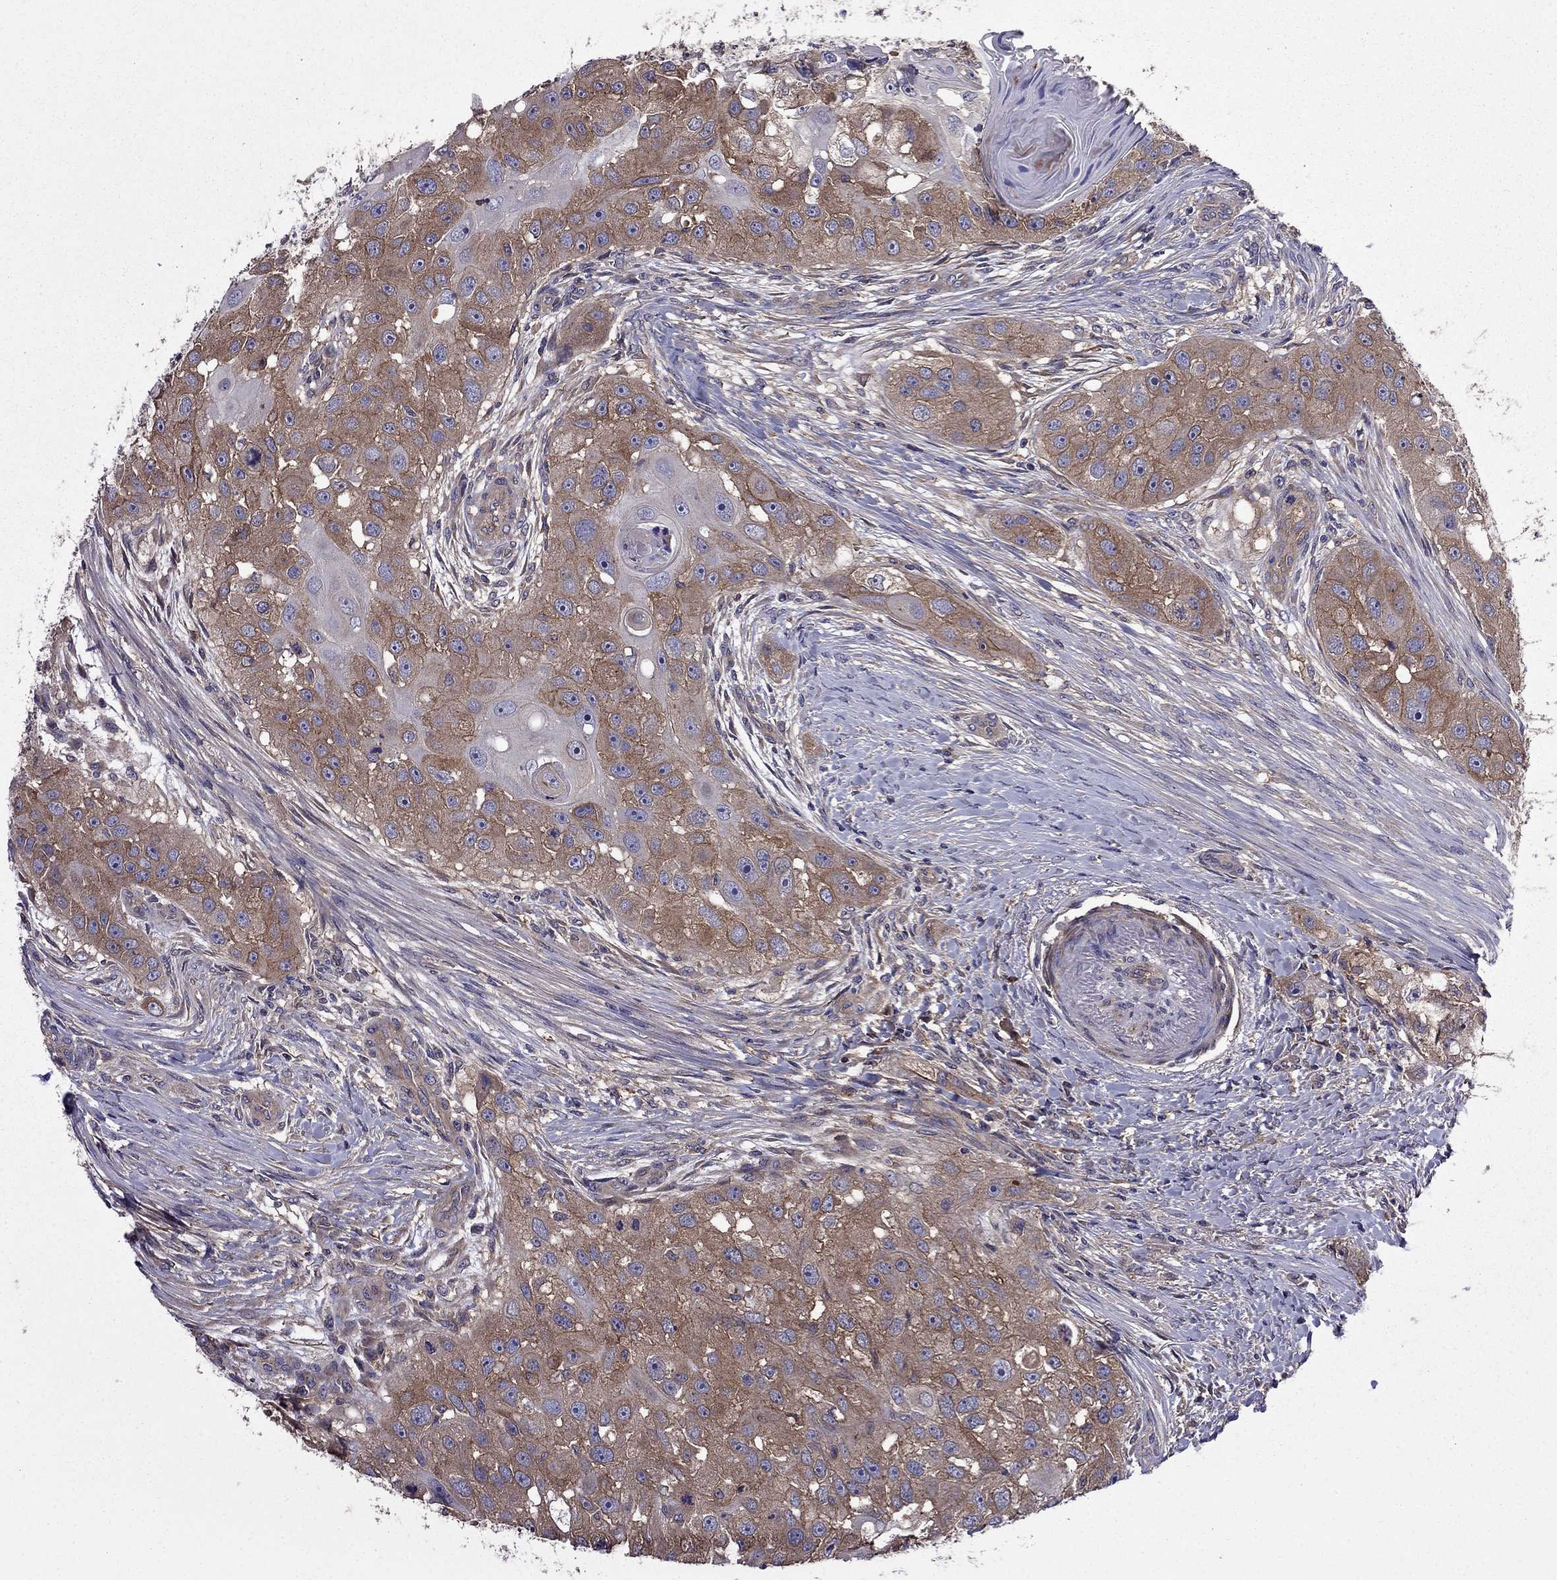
{"staining": {"intensity": "moderate", "quantity": ">75%", "location": "cytoplasmic/membranous"}, "tissue": "head and neck cancer", "cell_type": "Tumor cells", "image_type": "cancer", "snomed": [{"axis": "morphology", "description": "Normal tissue, NOS"}, {"axis": "morphology", "description": "Squamous cell carcinoma, NOS"}, {"axis": "topography", "description": "Skeletal muscle"}, {"axis": "topography", "description": "Head-Neck"}], "caption": "A brown stain highlights moderate cytoplasmic/membranous positivity of a protein in human head and neck cancer (squamous cell carcinoma) tumor cells.", "gene": "ITGB1", "patient": {"sex": "male", "age": 51}}